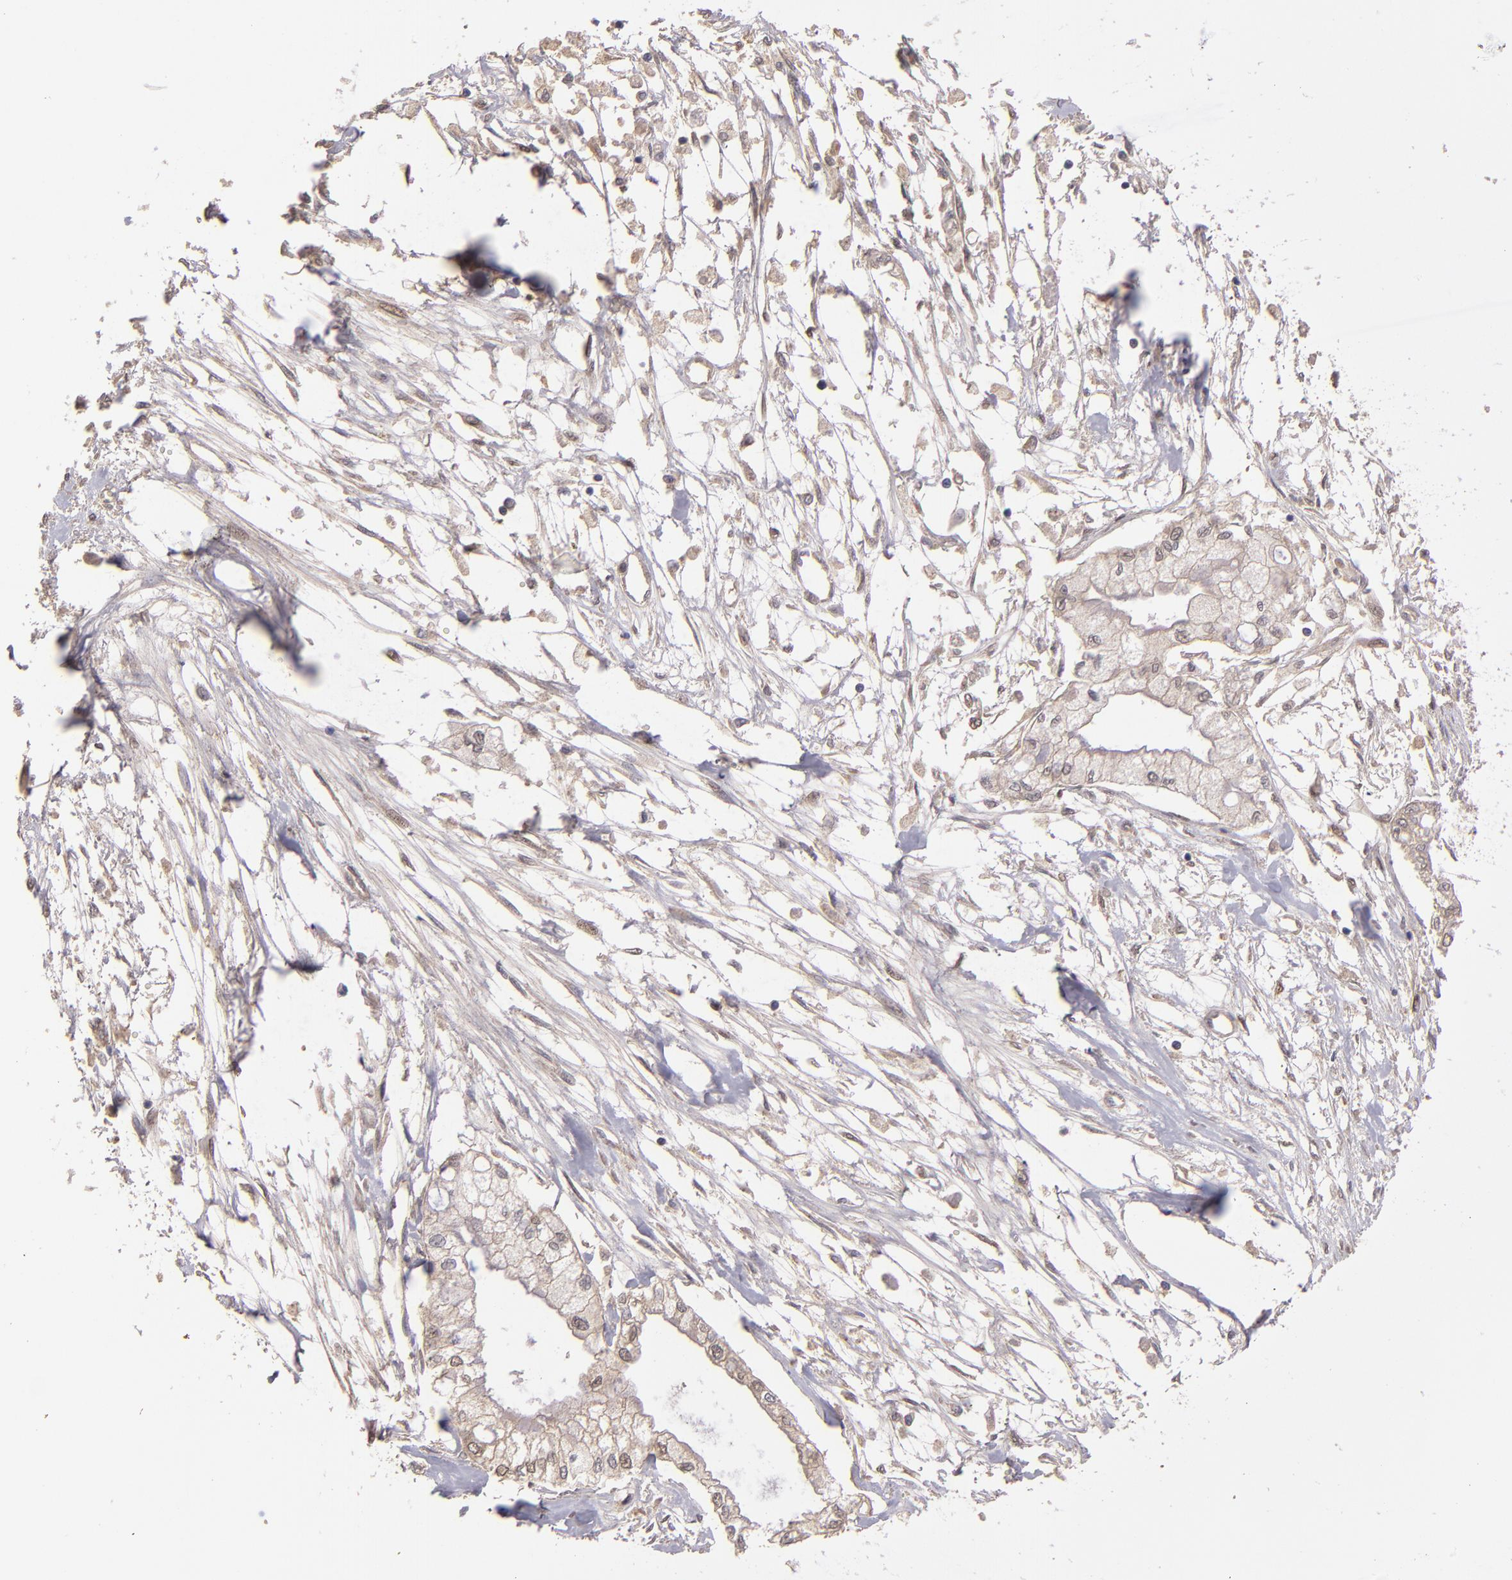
{"staining": {"intensity": "weak", "quantity": "<25%", "location": "nuclear"}, "tissue": "pancreatic cancer", "cell_type": "Tumor cells", "image_type": "cancer", "snomed": [{"axis": "morphology", "description": "Adenocarcinoma, NOS"}, {"axis": "topography", "description": "Pancreas"}], "caption": "Immunohistochemistry of adenocarcinoma (pancreatic) exhibits no staining in tumor cells. (Immunohistochemistry (ihc), brightfield microscopy, high magnification).", "gene": "ABHD12B", "patient": {"sex": "male", "age": 79}}